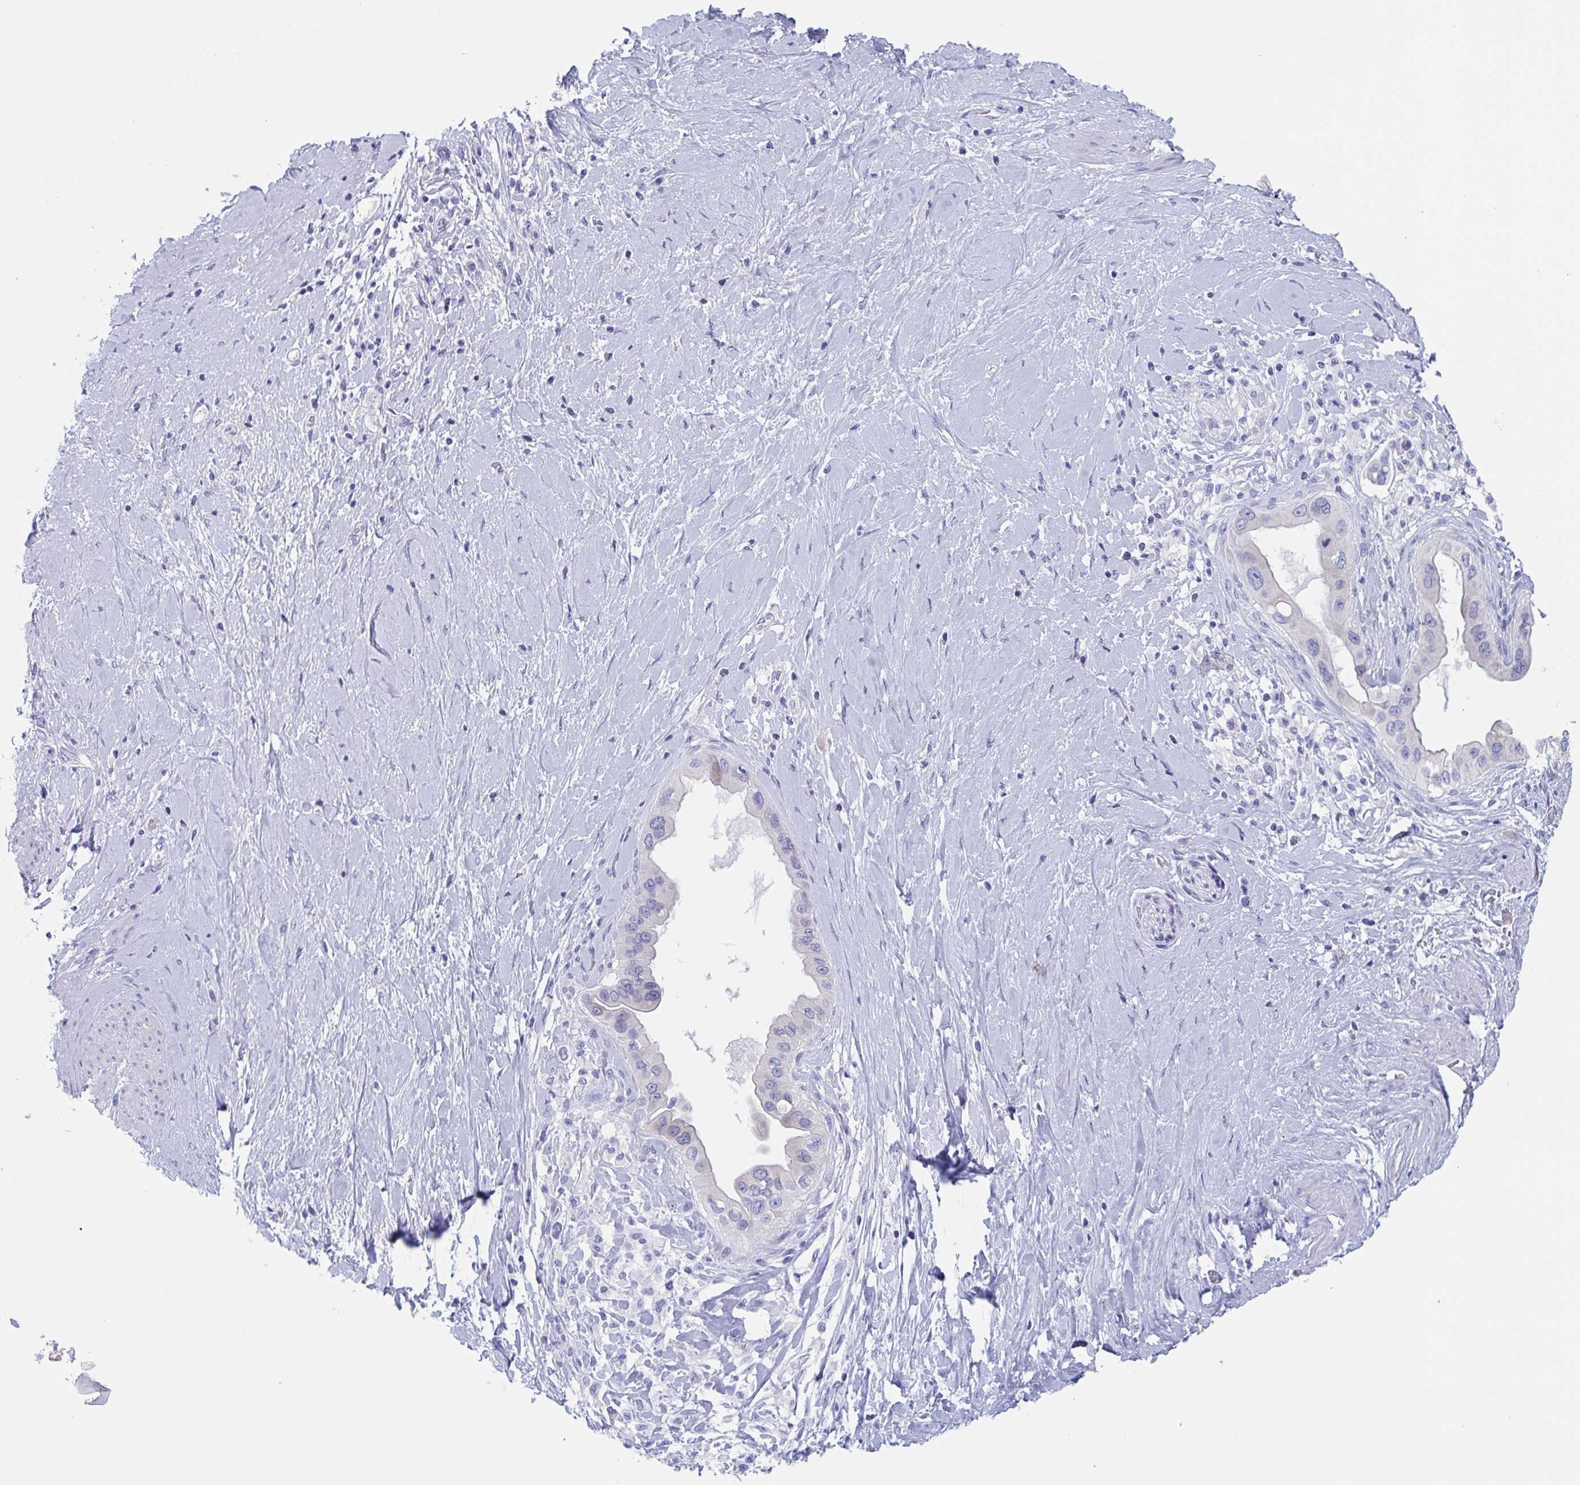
{"staining": {"intensity": "negative", "quantity": "none", "location": "none"}, "tissue": "pancreatic cancer", "cell_type": "Tumor cells", "image_type": "cancer", "snomed": [{"axis": "morphology", "description": "Adenocarcinoma, NOS"}, {"axis": "topography", "description": "Pancreas"}], "caption": "Tumor cells show no significant protein expression in pancreatic cancer (adenocarcinoma).", "gene": "ZPBP", "patient": {"sex": "female", "age": 56}}